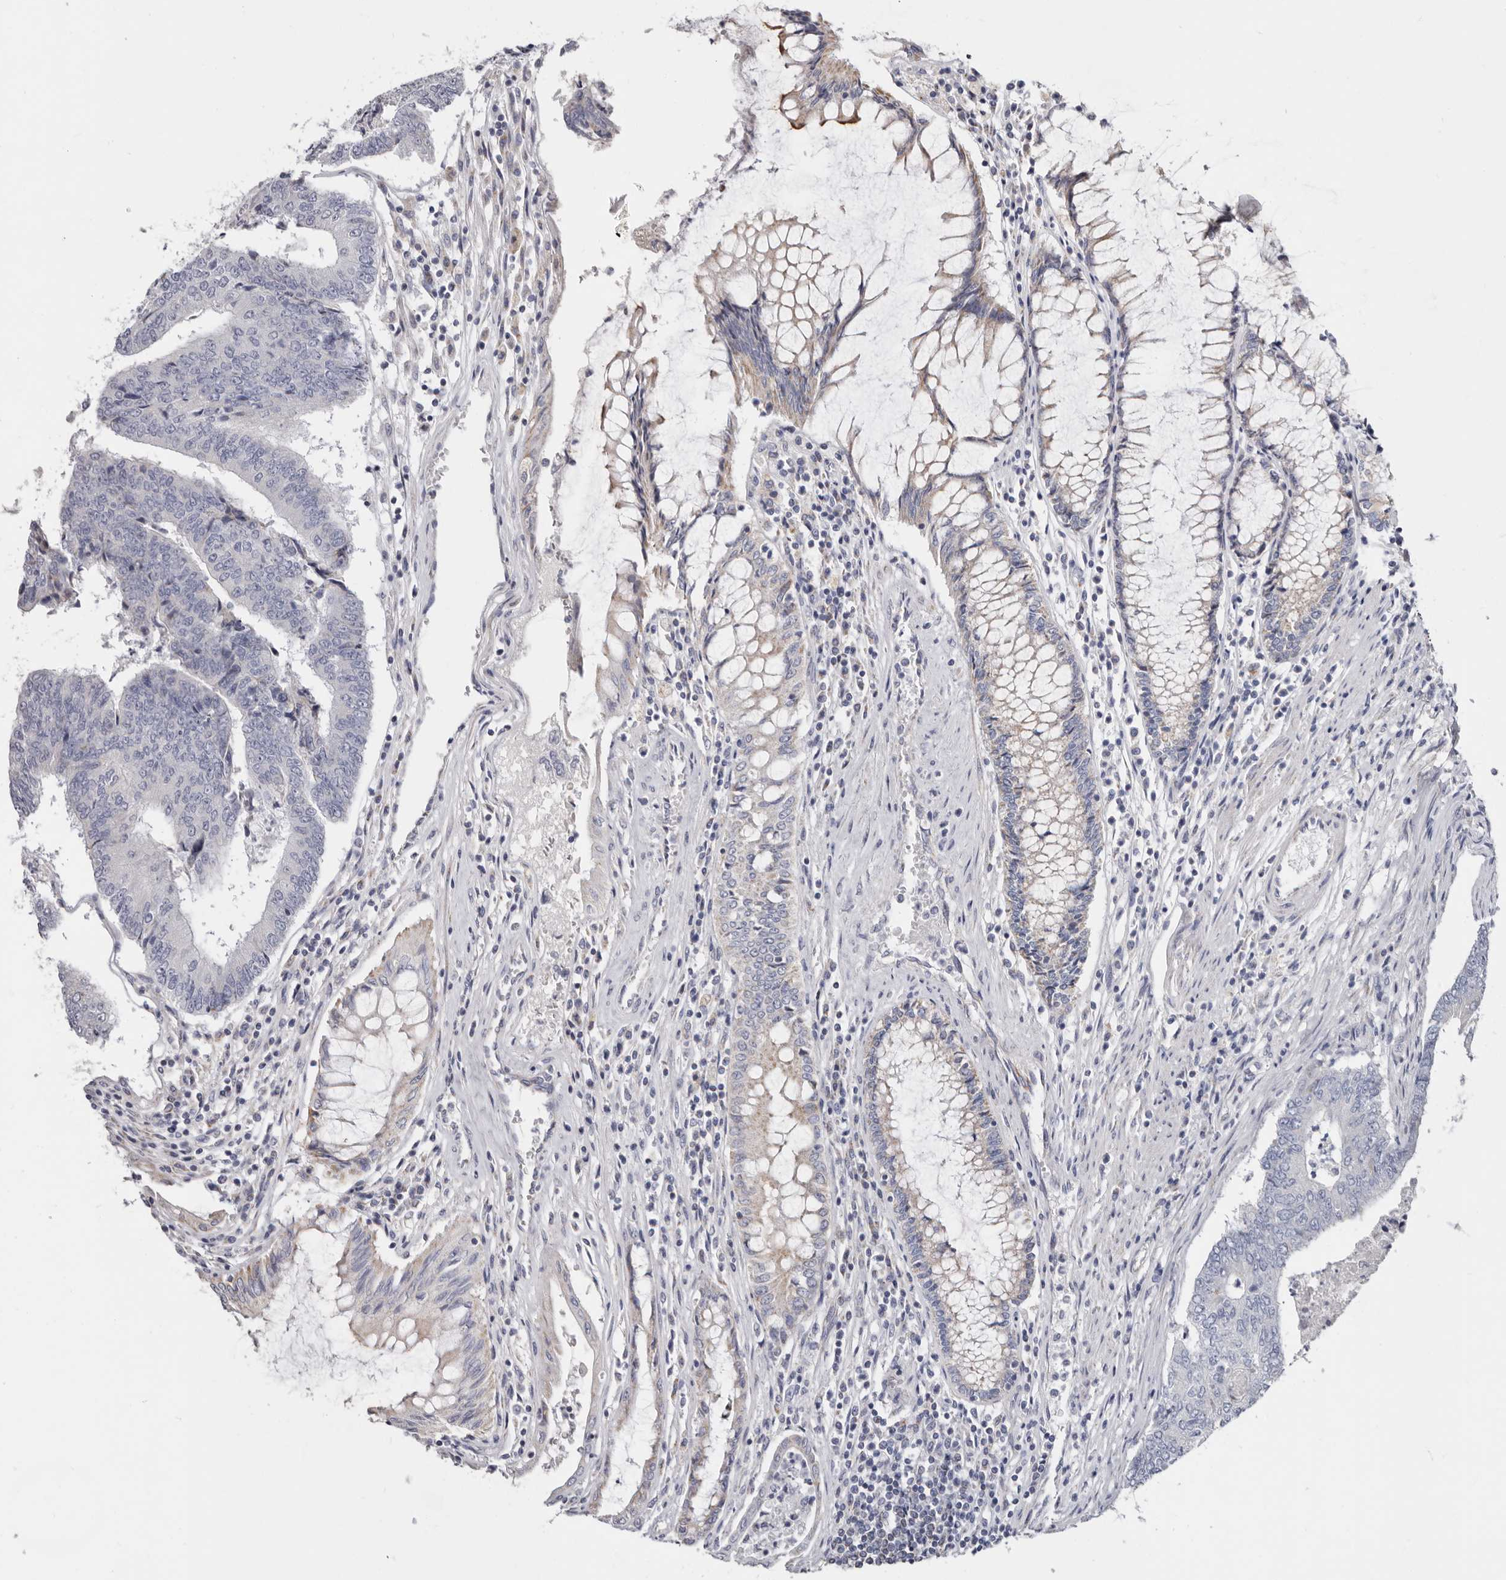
{"staining": {"intensity": "weak", "quantity": "<25%", "location": "cytoplasmic/membranous"}, "tissue": "colorectal cancer", "cell_type": "Tumor cells", "image_type": "cancer", "snomed": [{"axis": "morphology", "description": "Adenocarcinoma, NOS"}, {"axis": "topography", "description": "Colon"}], "caption": "Immunohistochemical staining of colorectal adenocarcinoma demonstrates no significant positivity in tumor cells. The staining is performed using DAB brown chromogen with nuclei counter-stained in using hematoxylin.", "gene": "RSPO2", "patient": {"sex": "female", "age": 67}}